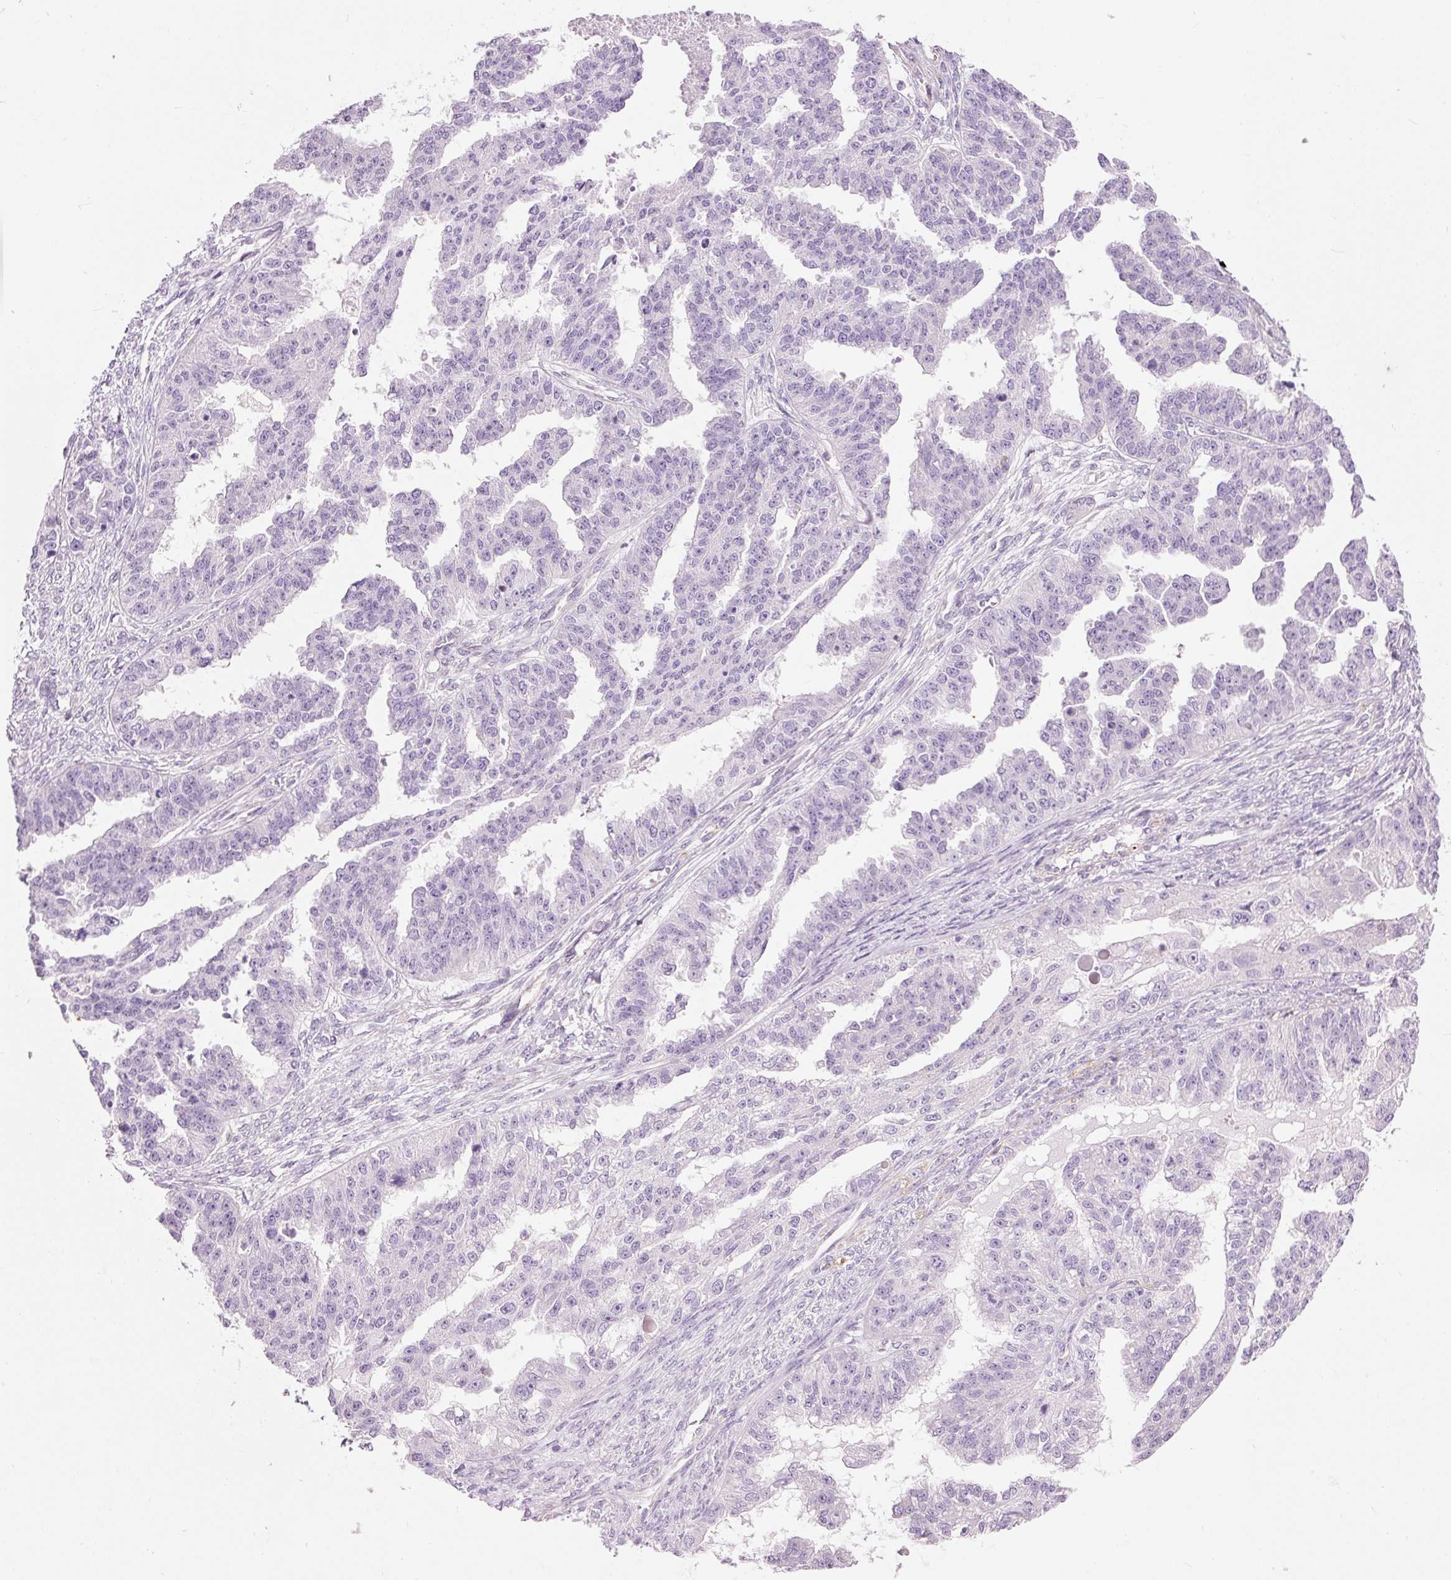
{"staining": {"intensity": "negative", "quantity": "none", "location": "none"}, "tissue": "ovarian cancer", "cell_type": "Tumor cells", "image_type": "cancer", "snomed": [{"axis": "morphology", "description": "Cystadenocarcinoma, serous, NOS"}, {"axis": "topography", "description": "Ovary"}], "caption": "Protein analysis of ovarian serous cystadenocarcinoma displays no significant staining in tumor cells.", "gene": "DOK6", "patient": {"sex": "female", "age": 58}}